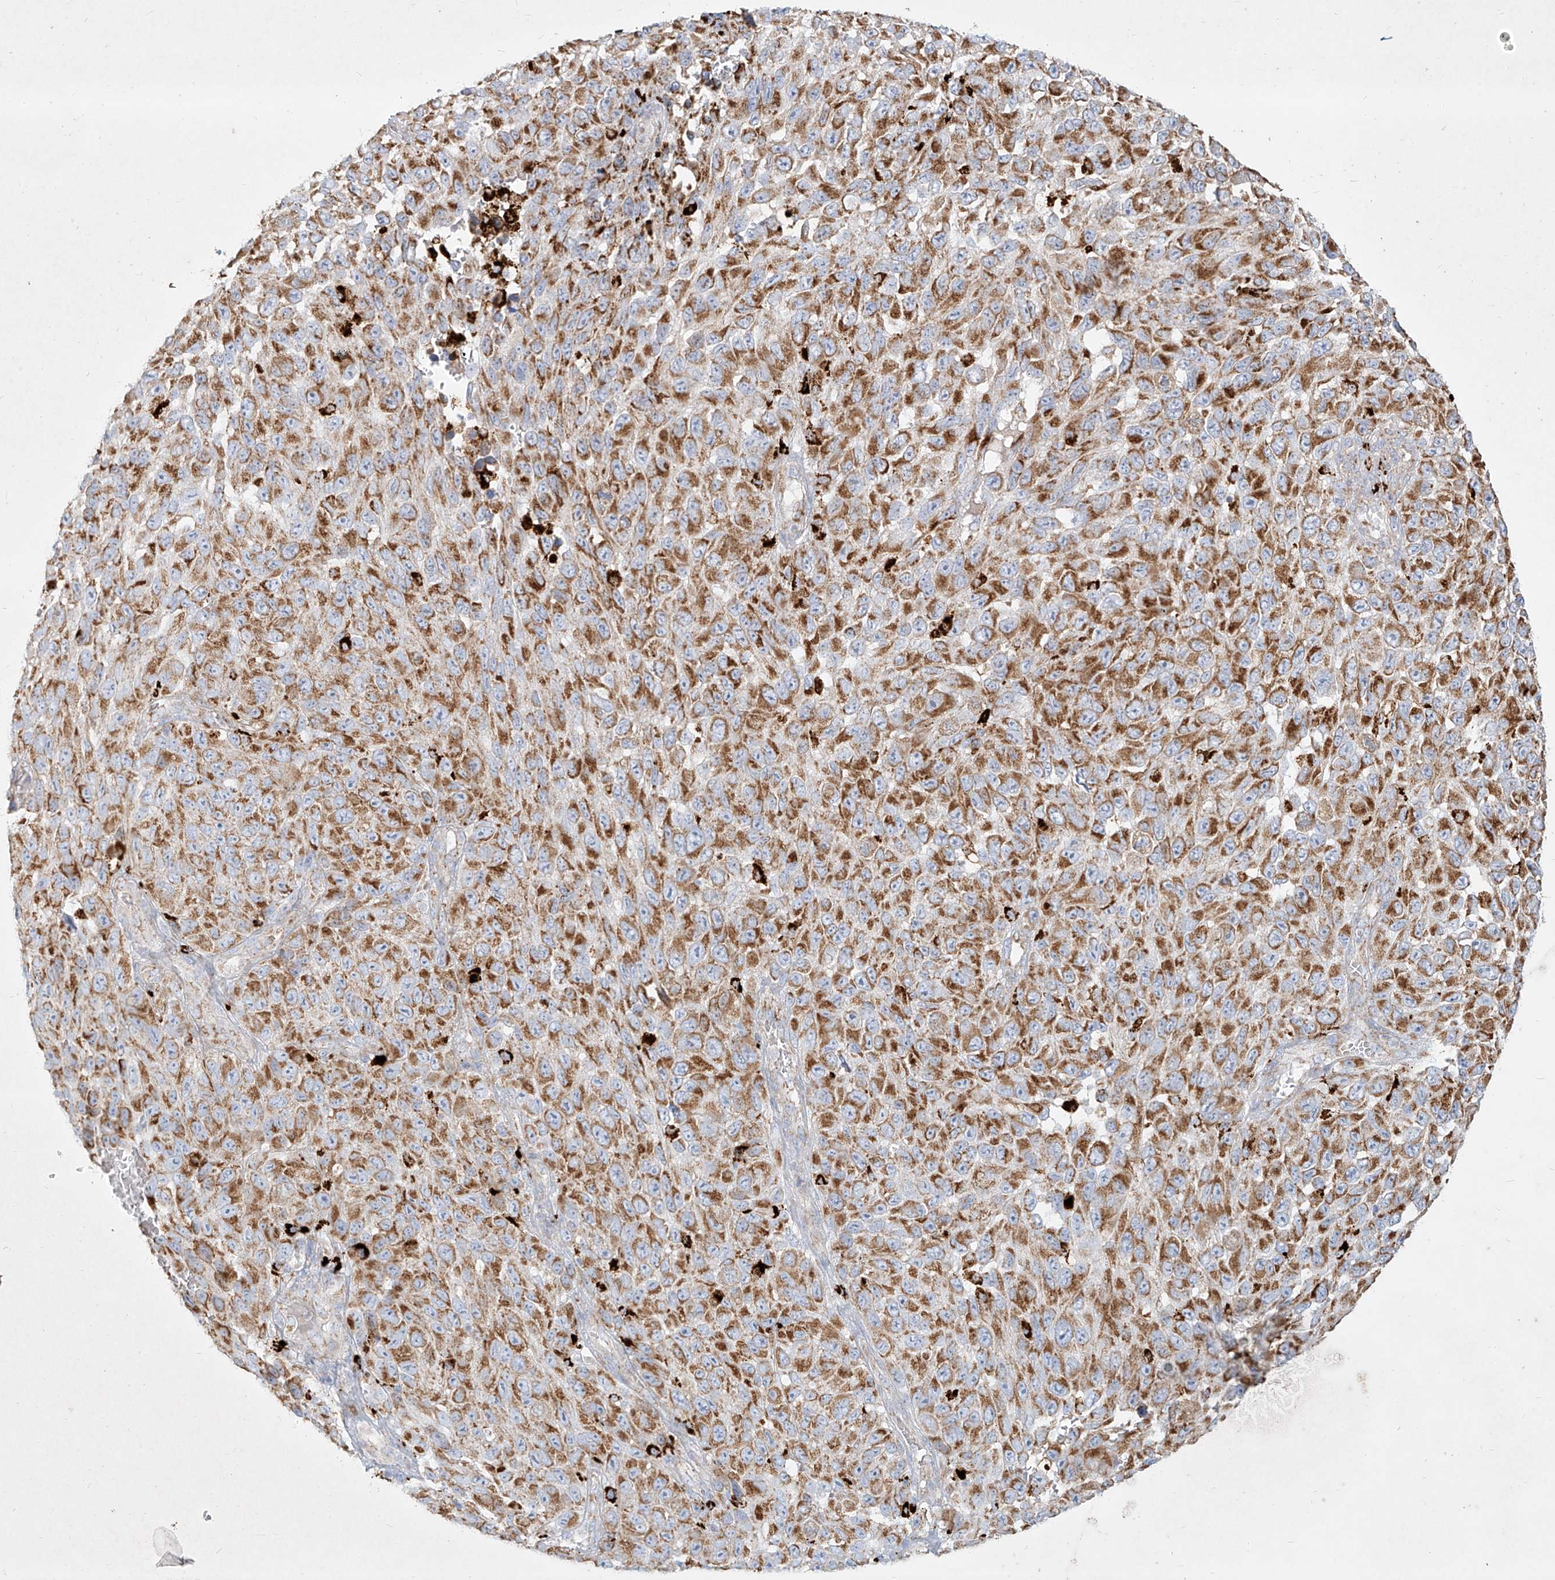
{"staining": {"intensity": "moderate", "quantity": ">75%", "location": "cytoplasmic/membranous"}, "tissue": "melanoma", "cell_type": "Tumor cells", "image_type": "cancer", "snomed": [{"axis": "morphology", "description": "Malignant melanoma, NOS"}, {"axis": "topography", "description": "Skin"}], "caption": "Brown immunohistochemical staining in human malignant melanoma exhibits moderate cytoplasmic/membranous positivity in approximately >75% of tumor cells.", "gene": "MTX2", "patient": {"sex": "female", "age": 96}}